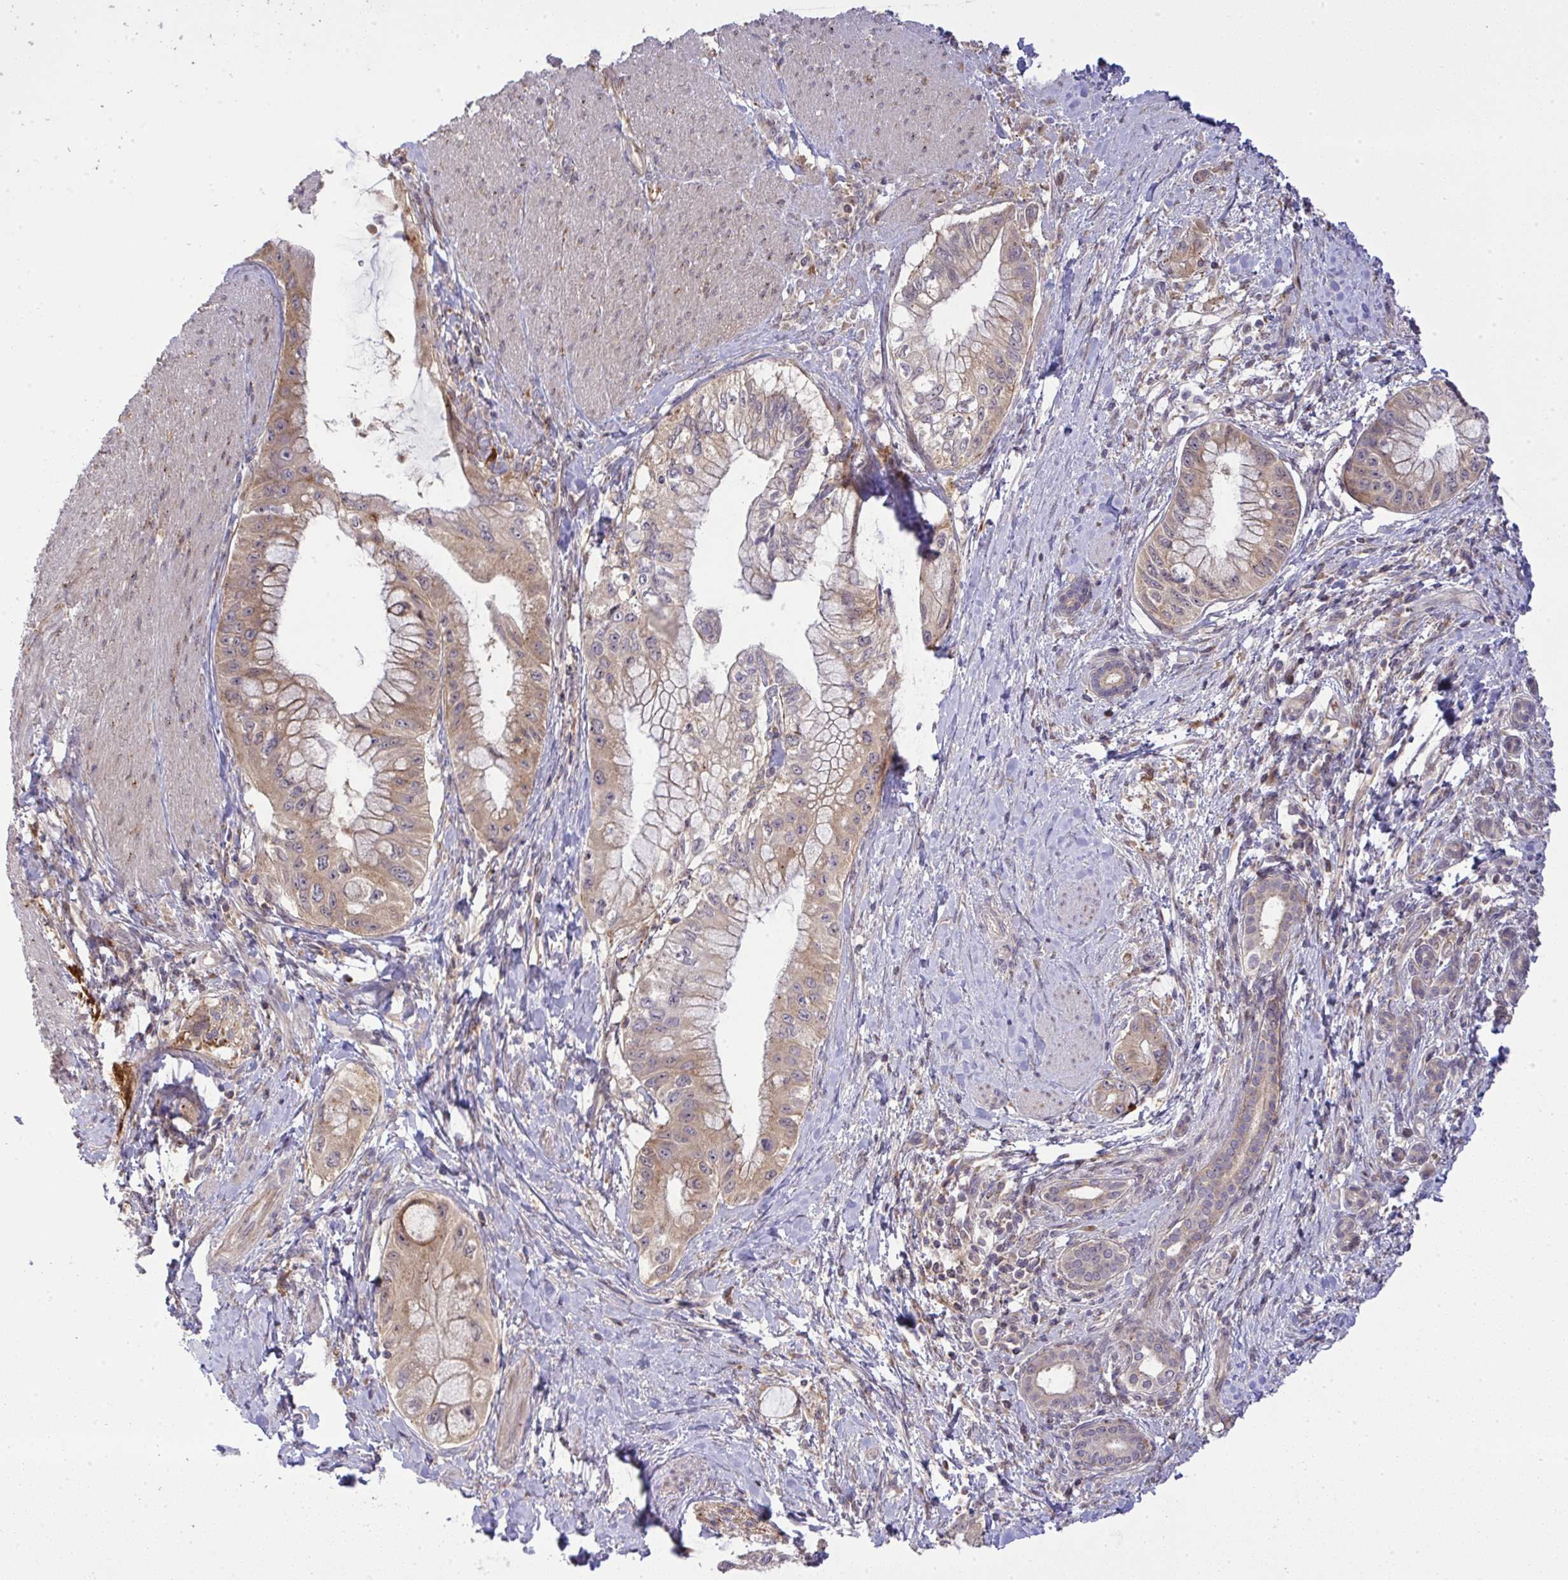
{"staining": {"intensity": "weak", "quantity": "25%-75%", "location": "cytoplasmic/membranous"}, "tissue": "pancreatic cancer", "cell_type": "Tumor cells", "image_type": "cancer", "snomed": [{"axis": "morphology", "description": "Adenocarcinoma, NOS"}, {"axis": "topography", "description": "Pancreas"}], "caption": "Pancreatic cancer tissue displays weak cytoplasmic/membranous staining in about 25%-75% of tumor cells", "gene": "SLC9A6", "patient": {"sex": "male", "age": 48}}